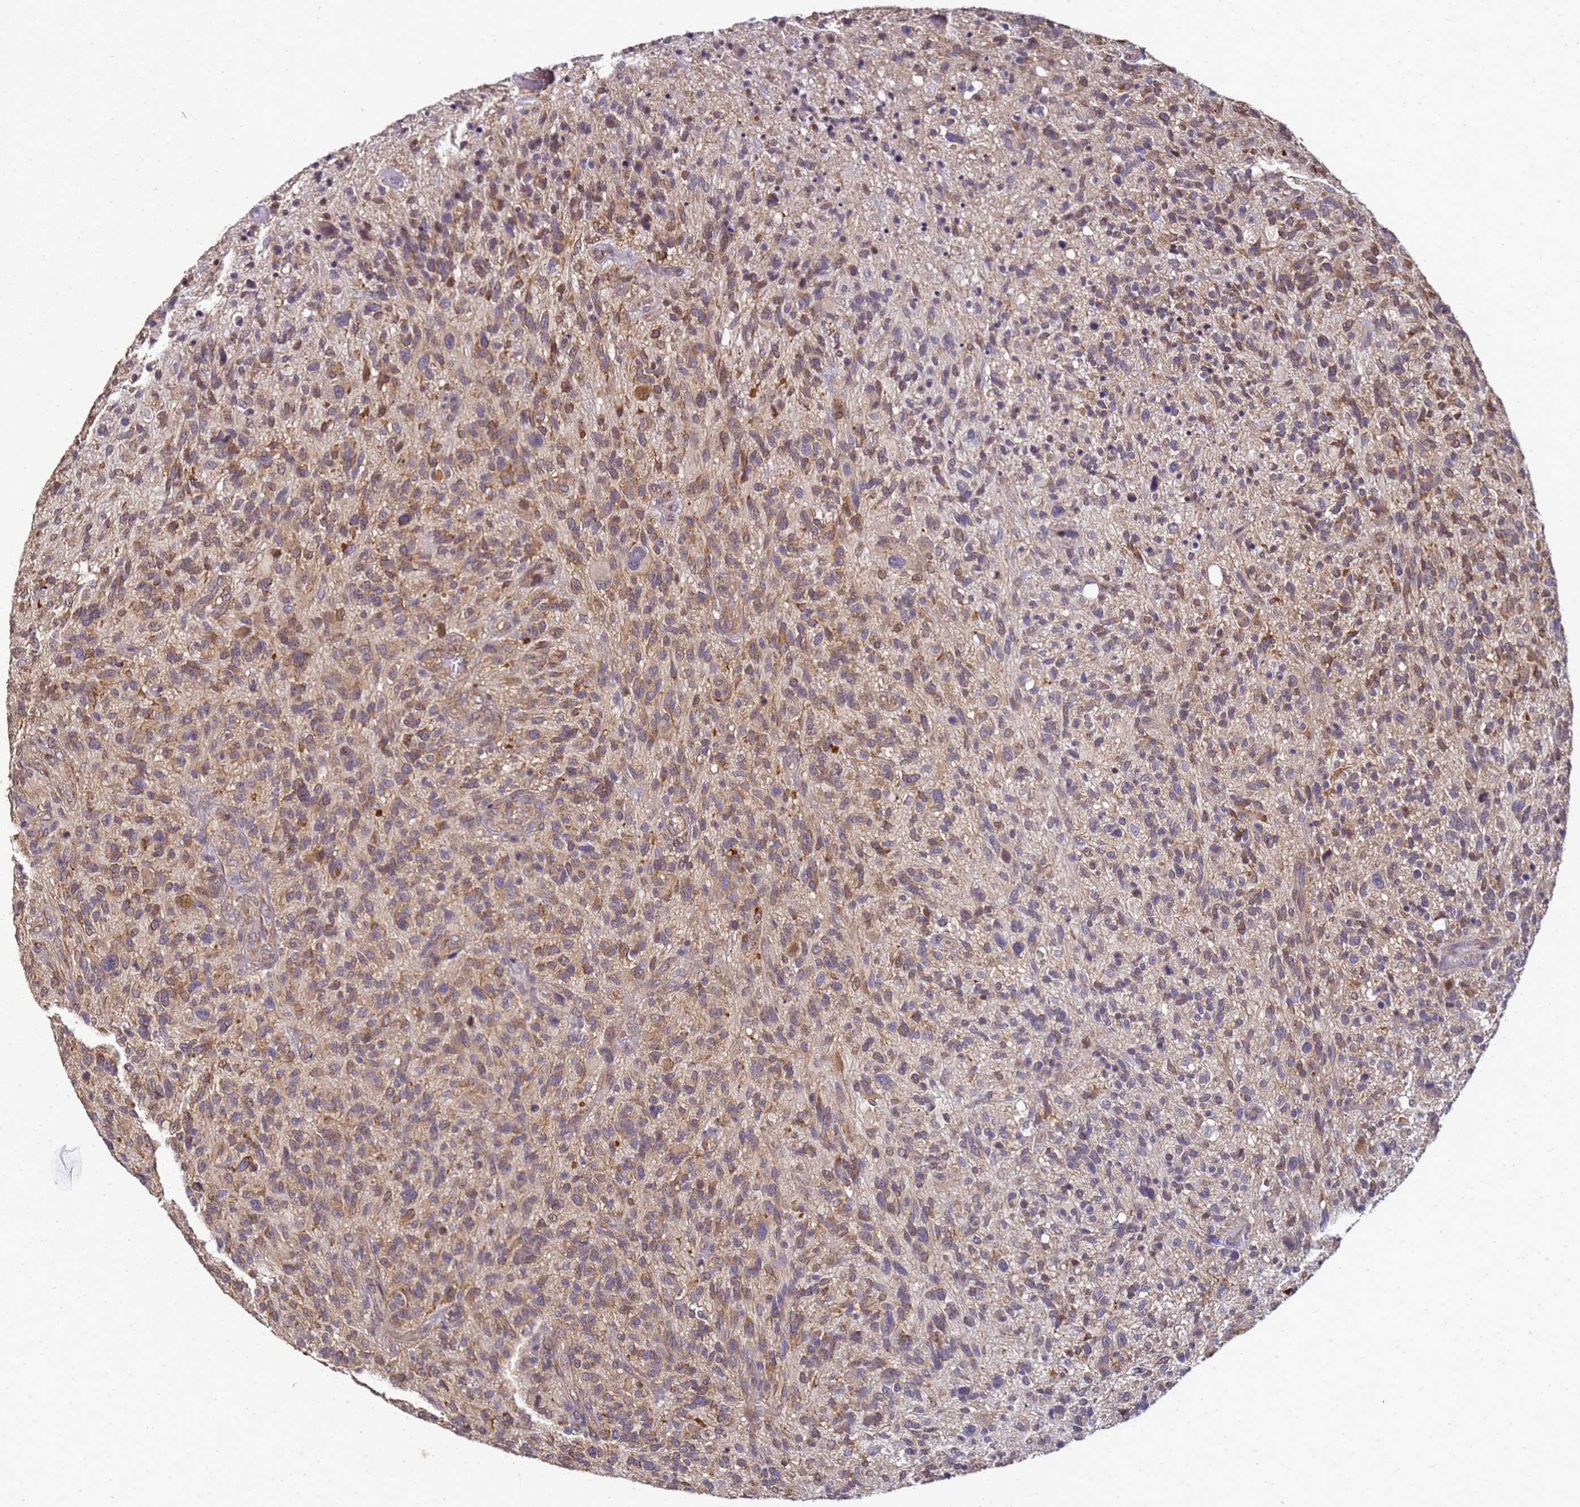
{"staining": {"intensity": "moderate", "quantity": ">75%", "location": "cytoplasmic/membranous"}, "tissue": "glioma", "cell_type": "Tumor cells", "image_type": "cancer", "snomed": [{"axis": "morphology", "description": "Glioma, malignant, High grade"}, {"axis": "topography", "description": "Brain"}], "caption": "The immunohistochemical stain labels moderate cytoplasmic/membranous expression in tumor cells of glioma tissue.", "gene": "ANKRD17", "patient": {"sex": "male", "age": 47}}